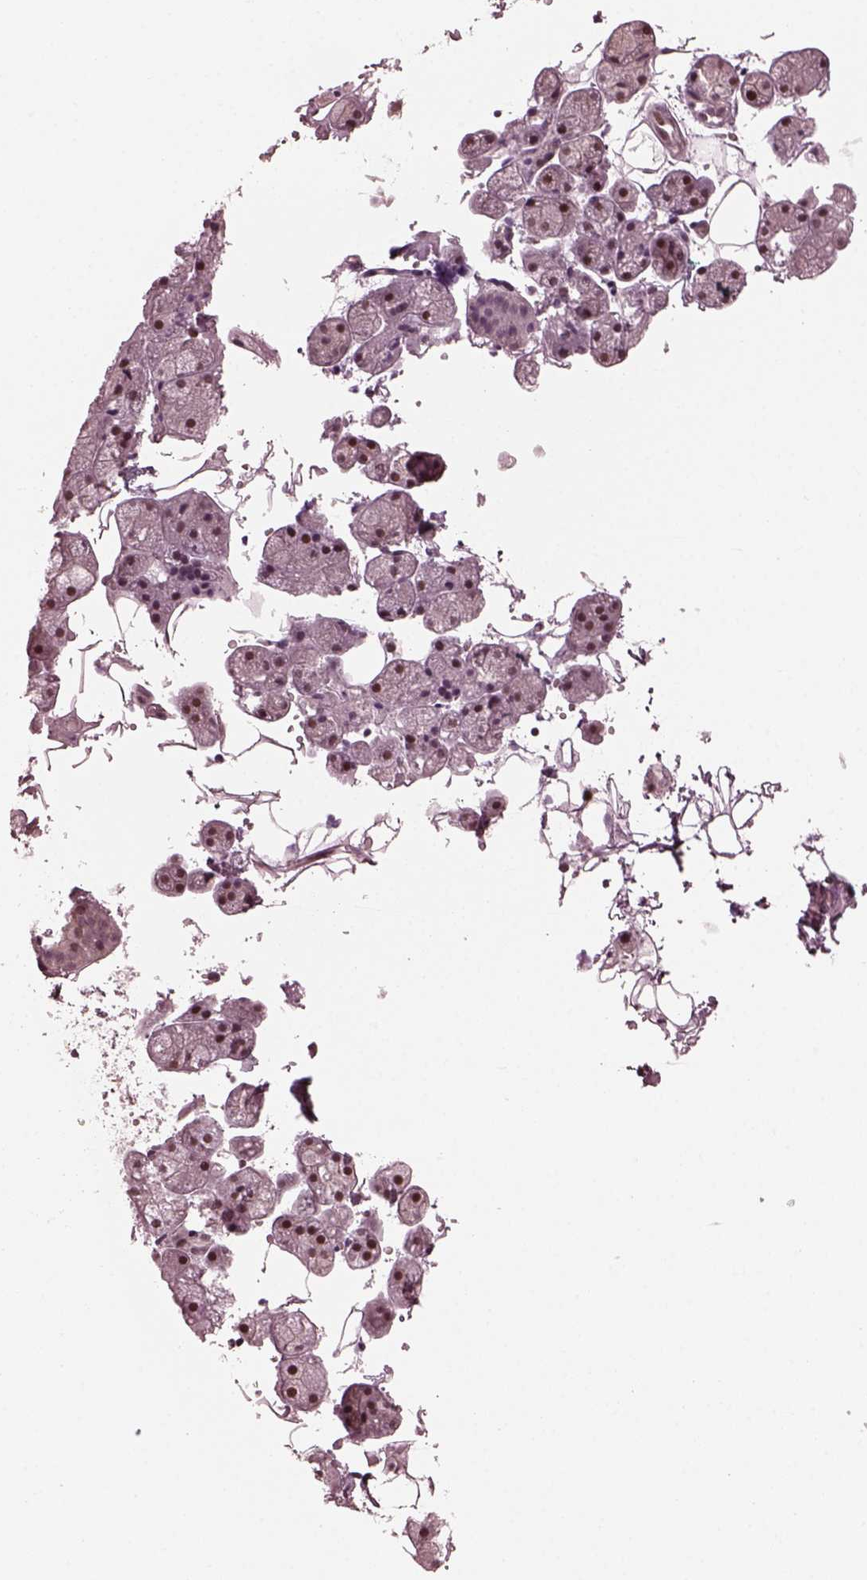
{"staining": {"intensity": "moderate", "quantity": "25%-75%", "location": "nuclear"}, "tissue": "salivary gland", "cell_type": "Glandular cells", "image_type": "normal", "snomed": [{"axis": "morphology", "description": "Normal tissue, NOS"}, {"axis": "topography", "description": "Salivary gland"}], "caption": "Immunohistochemical staining of unremarkable human salivary gland shows 25%-75% levels of moderate nuclear protein staining in approximately 25%-75% of glandular cells. Using DAB (brown) and hematoxylin (blue) stains, captured at high magnification using brightfield microscopy.", "gene": "TRIB3", "patient": {"sex": "male", "age": 38}}